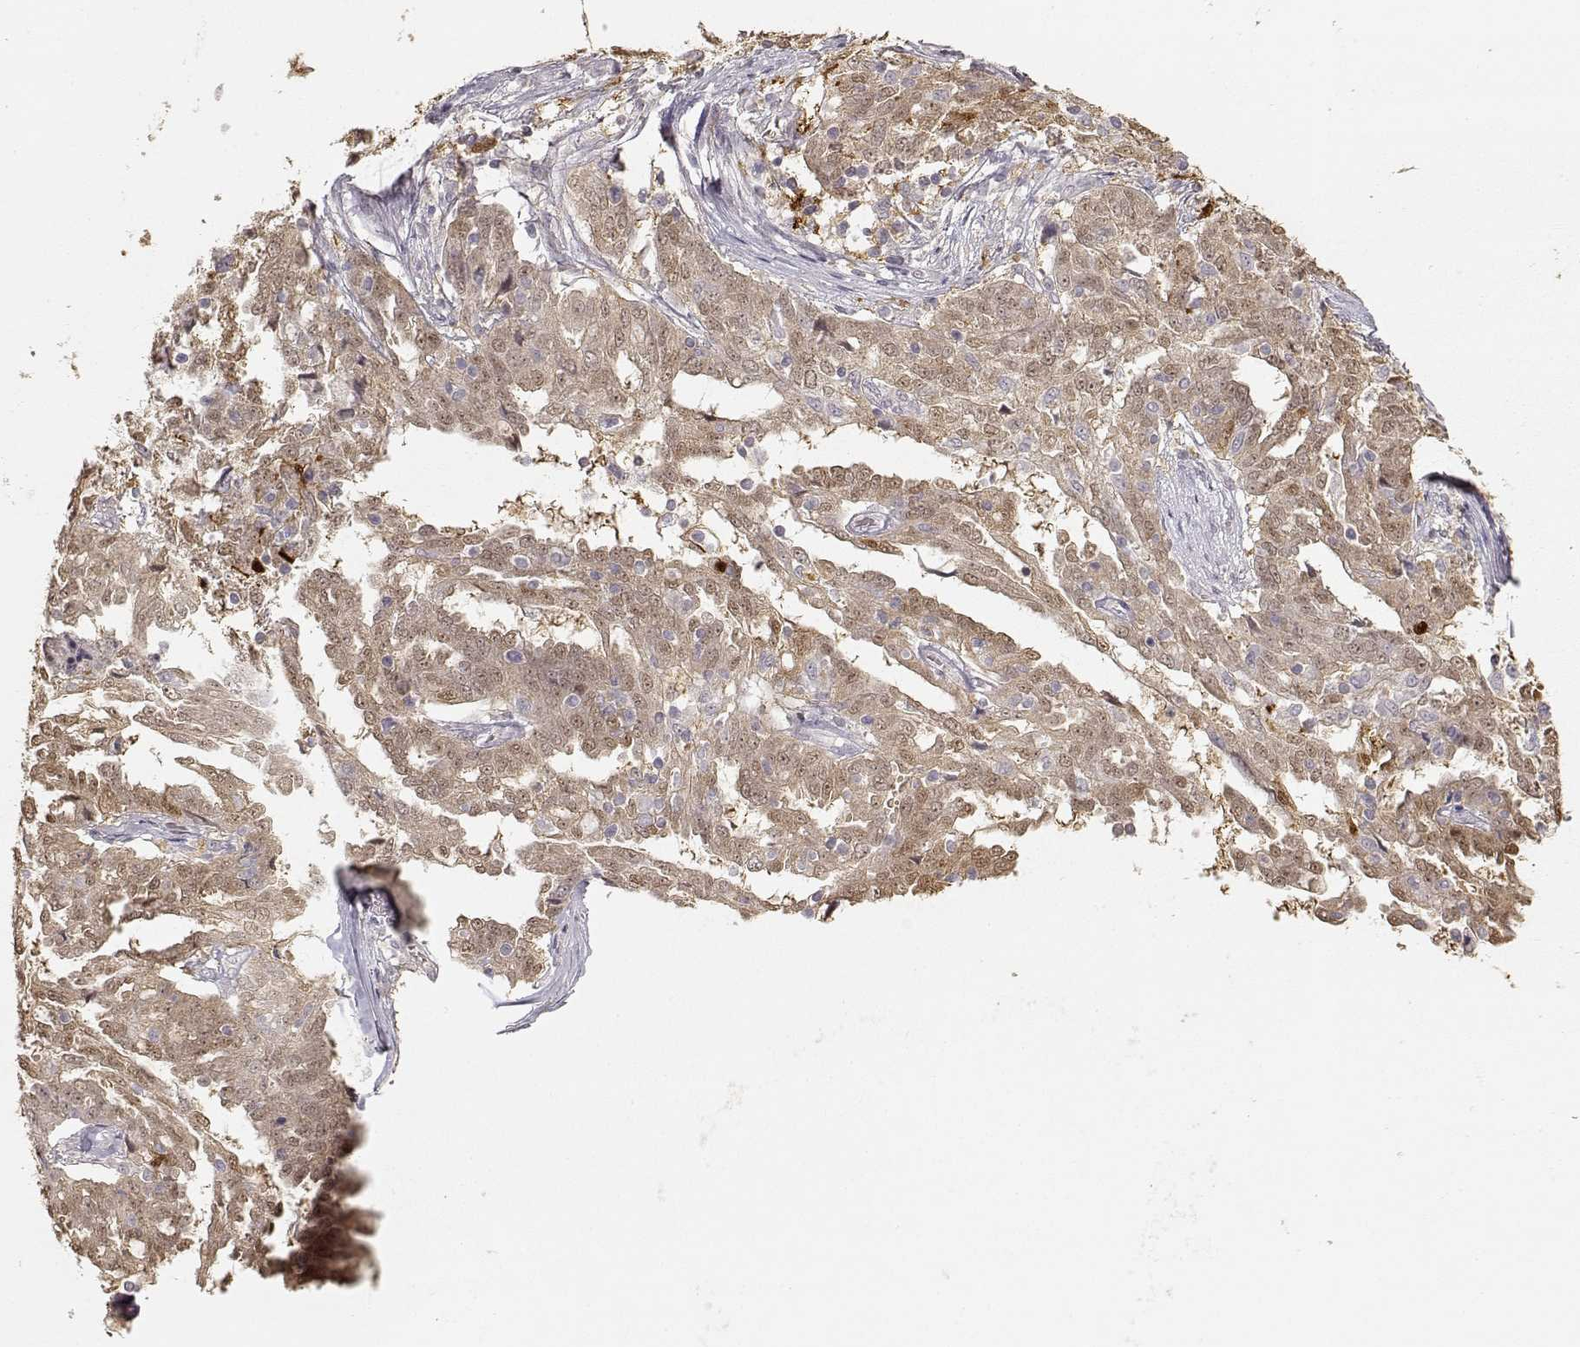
{"staining": {"intensity": "weak", "quantity": ">75%", "location": "cytoplasmic/membranous,nuclear"}, "tissue": "ovarian cancer", "cell_type": "Tumor cells", "image_type": "cancer", "snomed": [{"axis": "morphology", "description": "Cystadenocarcinoma, serous, NOS"}, {"axis": "topography", "description": "Ovary"}], "caption": "Brown immunohistochemical staining in human ovarian cancer exhibits weak cytoplasmic/membranous and nuclear positivity in about >75% of tumor cells.", "gene": "S100B", "patient": {"sex": "female", "age": 67}}